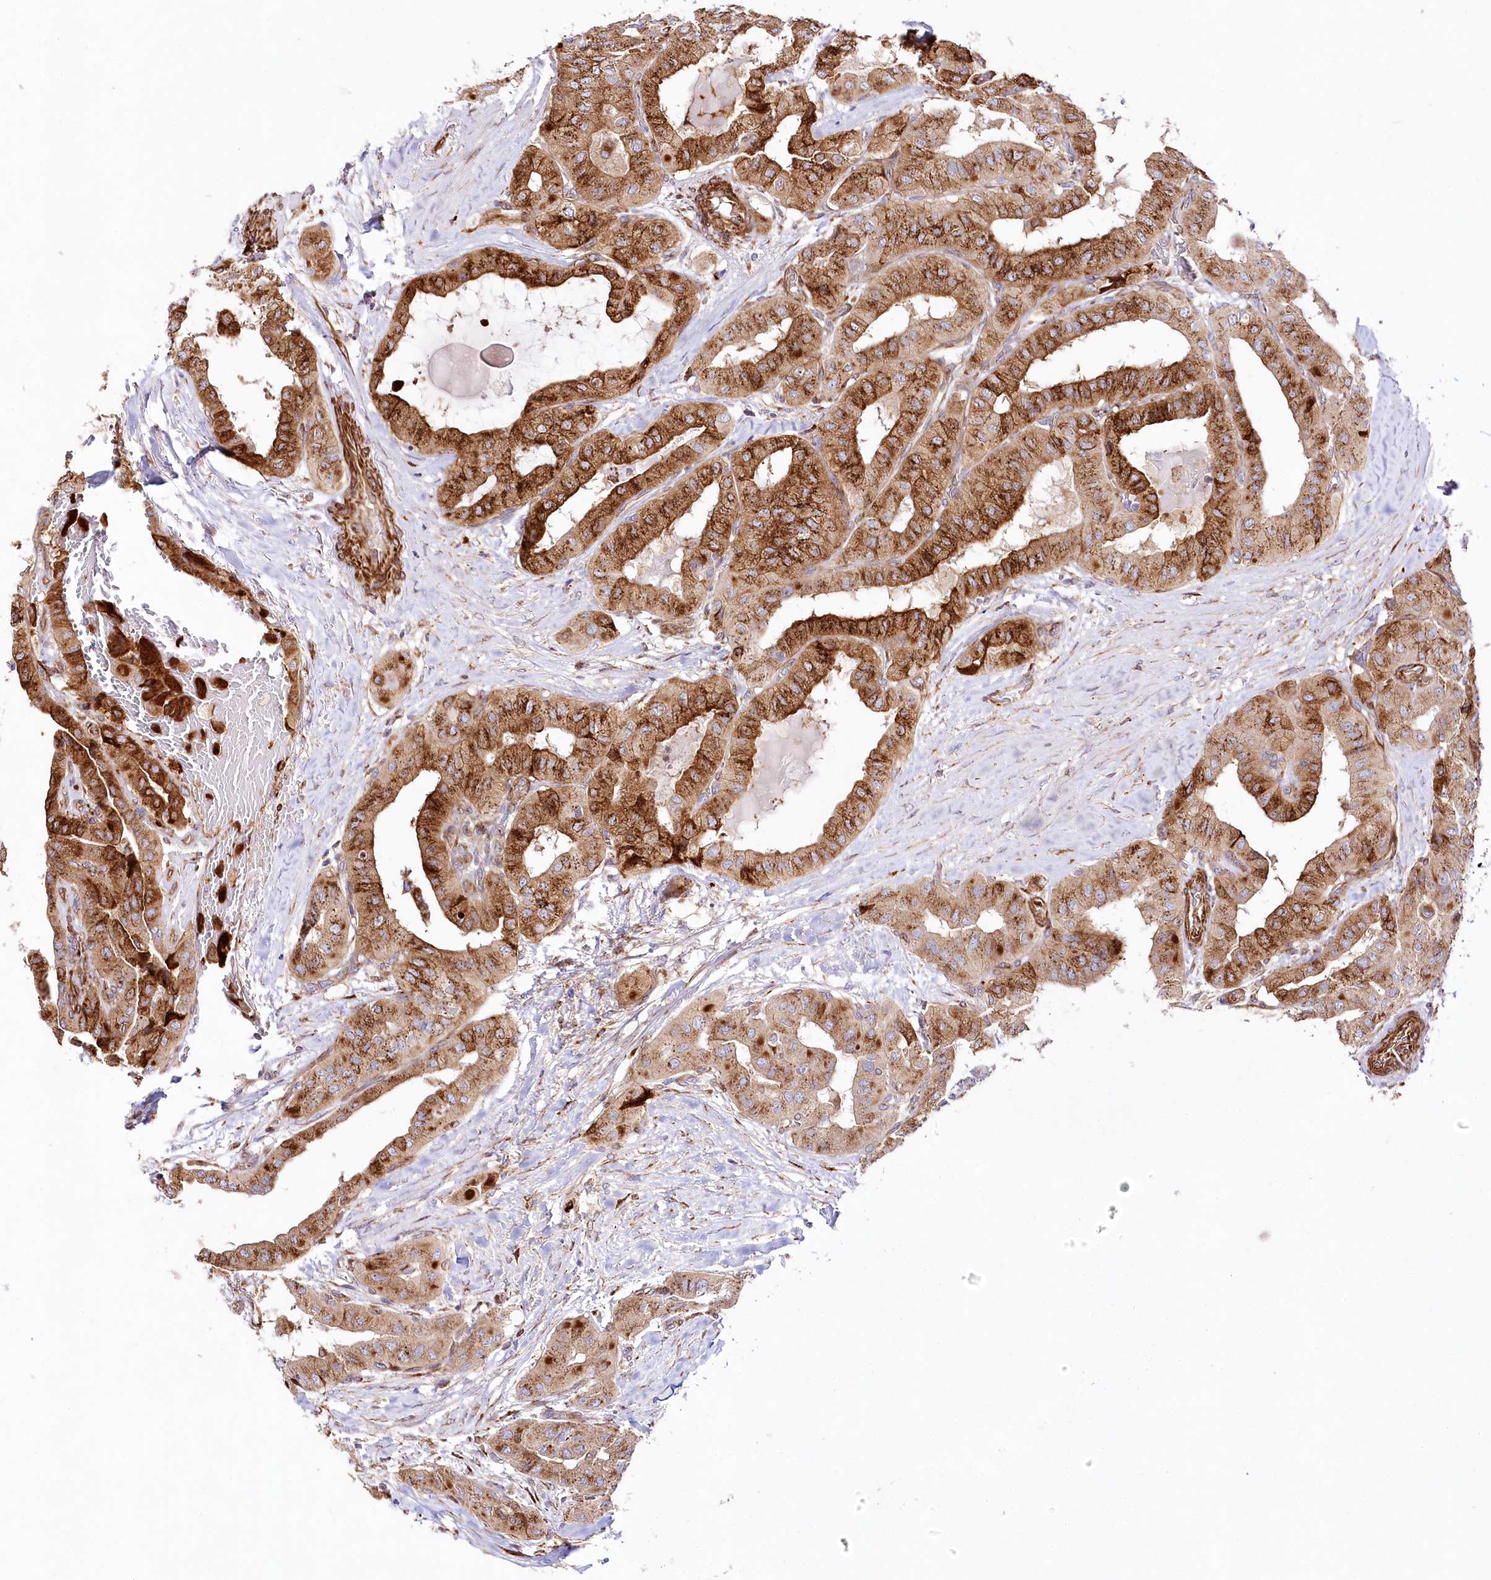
{"staining": {"intensity": "strong", "quantity": ">75%", "location": "cytoplasmic/membranous"}, "tissue": "thyroid cancer", "cell_type": "Tumor cells", "image_type": "cancer", "snomed": [{"axis": "morphology", "description": "Papillary adenocarcinoma, NOS"}, {"axis": "topography", "description": "Thyroid gland"}], "caption": "IHC image of human thyroid papillary adenocarcinoma stained for a protein (brown), which exhibits high levels of strong cytoplasmic/membranous positivity in about >75% of tumor cells.", "gene": "ABRAXAS2", "patient": {"sex": "female", "age": 59}}